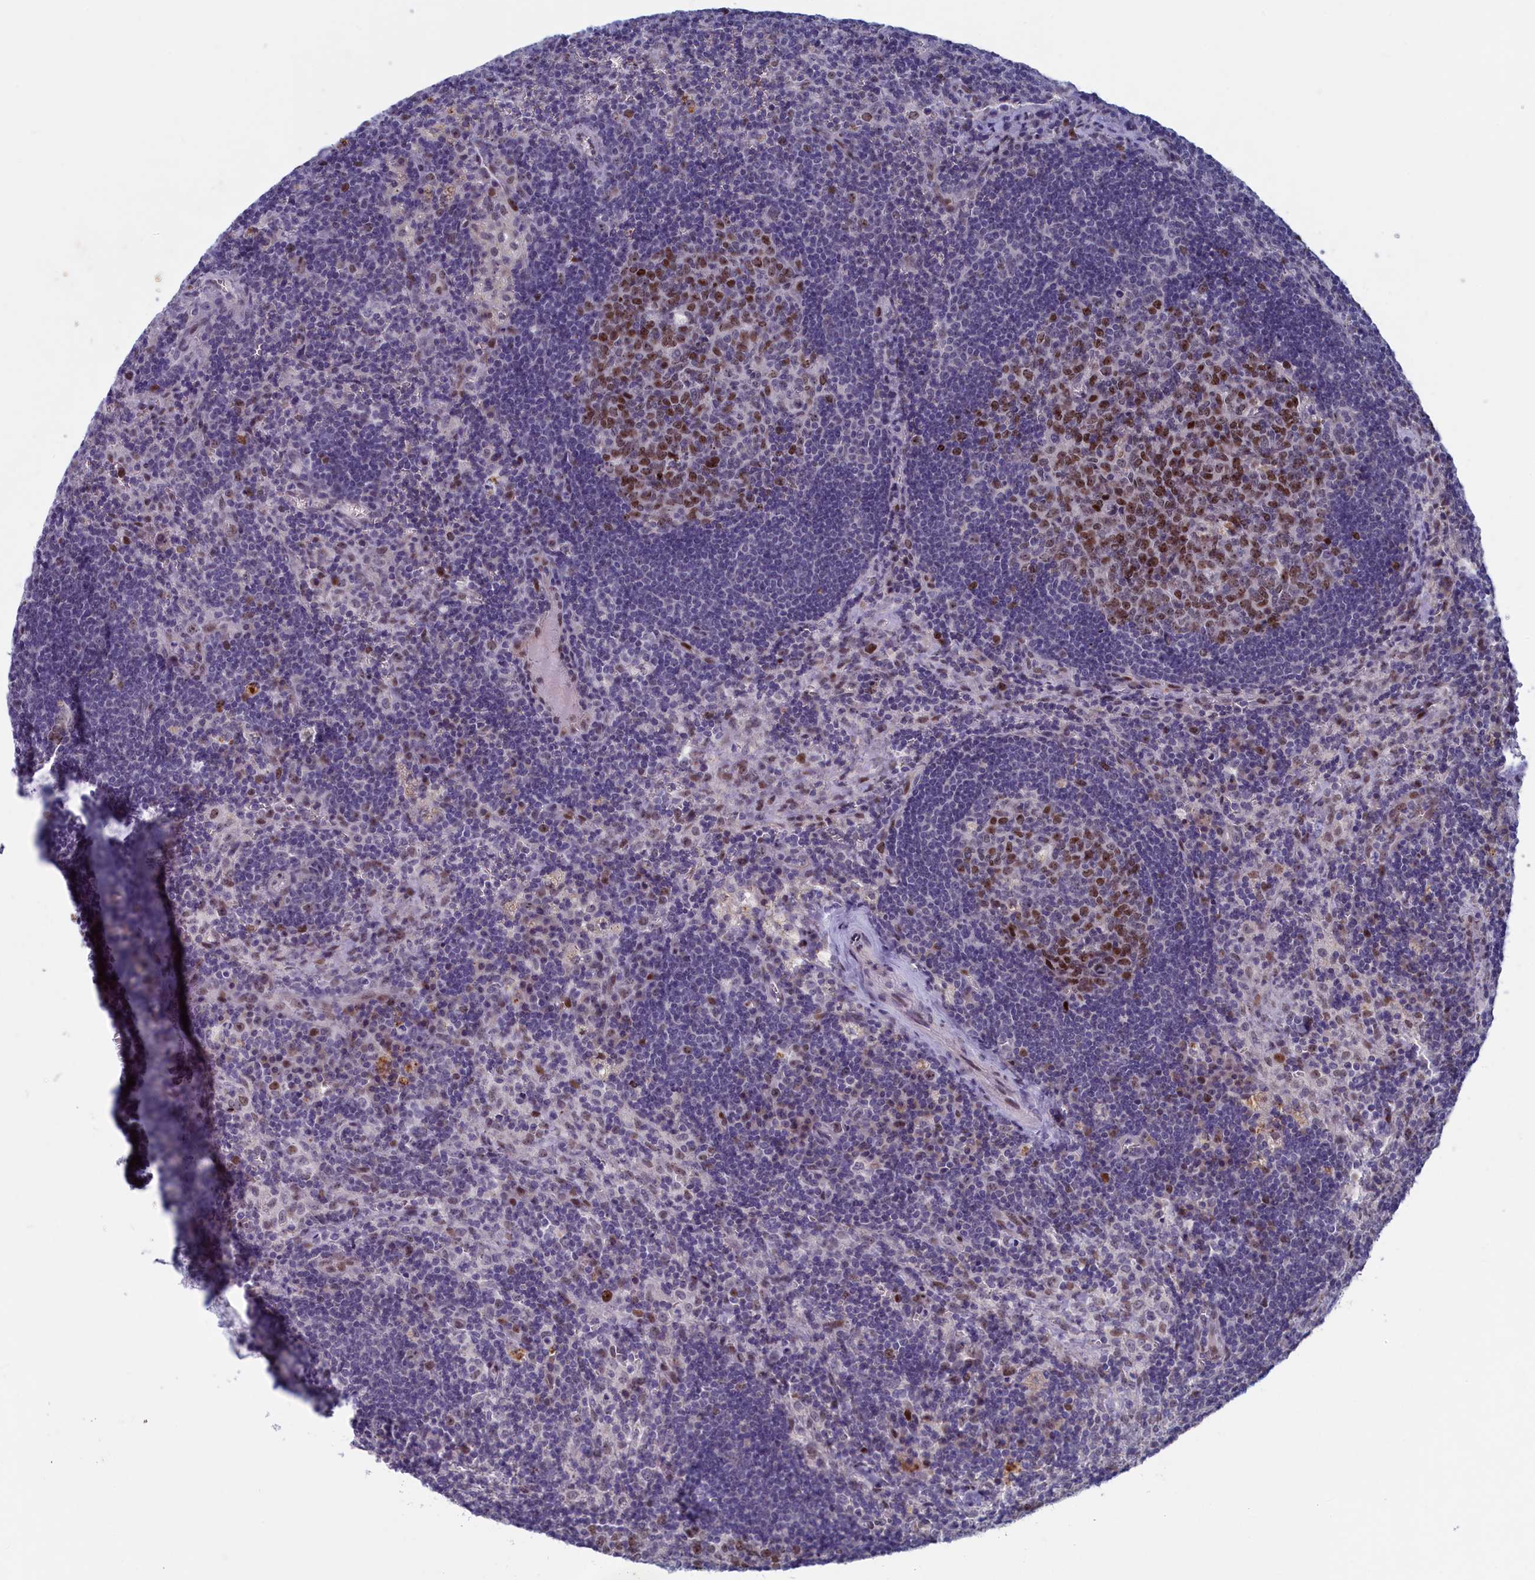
{"staining": {"intensity": "moderate", "quantity": "25%-75%", "location": "nuclear"}, "tissue": "lymph node", "cell_type": "Germinal center cells", "image_type": "normal", "snomed": [{"axis": "morphology", "description": "Normal tissue, NOS"}, {"axis": "topography", "description": "Lymph node"}], "caption": "Normal lymph node was stained to show a protein in brown. There is medium levels of moderate nuclear expression in about 25%-75% of germinal center cells.", "gene": "WDR76", "patient": {"sex": "male", "age": 58}}